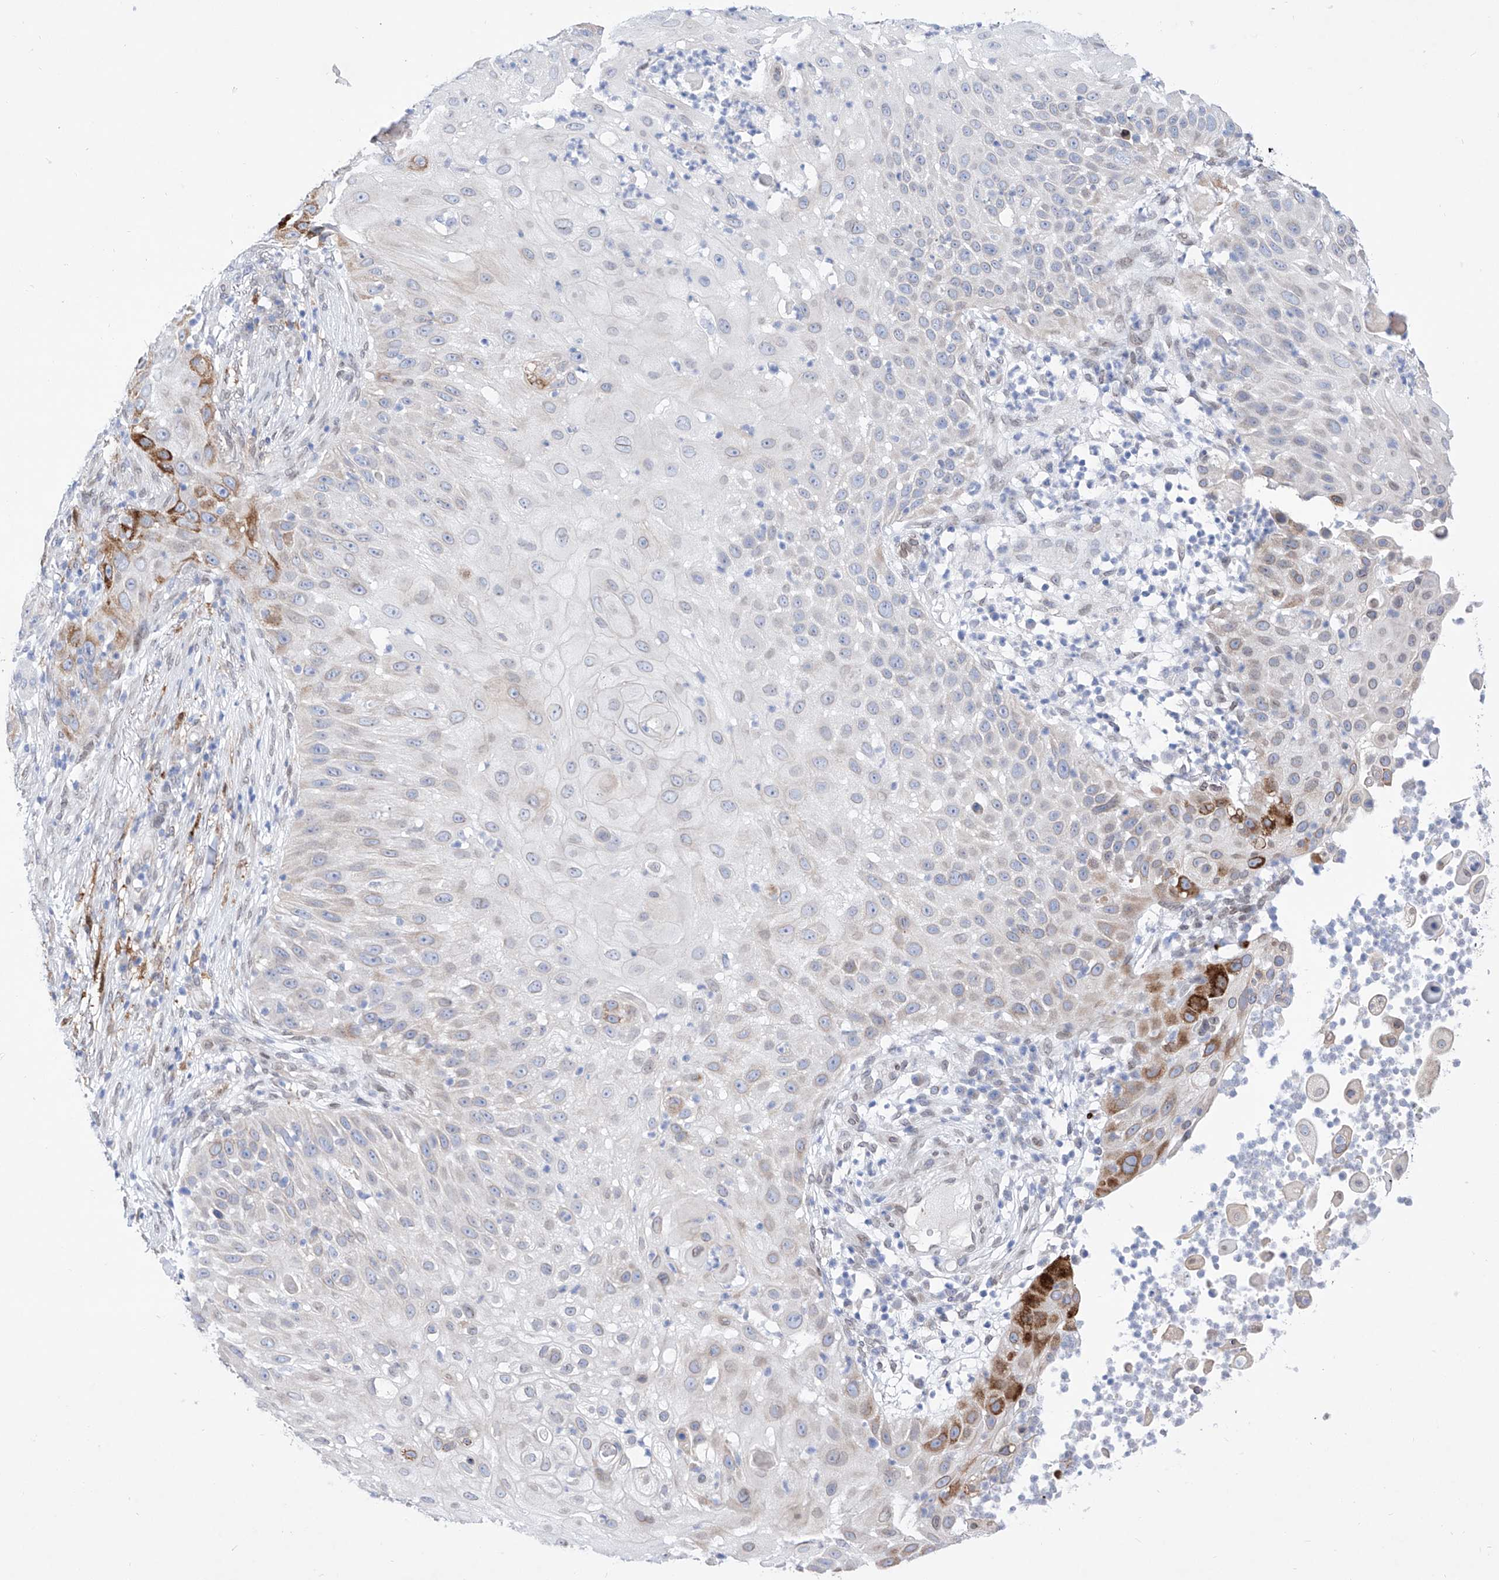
{"staining": {"intensity": "strong", "quantity": "<25%", "location": "cytoplasmic/membranous"}, "tissue": "skin cancer", "cell_type": "Tumor cells", "image_type": "cancer", "snomed": [{"axis": "morphology", "description": "Squamous cell carcinoma, NOS"}, {"axis": "topography", "description": "Skin"}], "caption": "Squamous cell carcinoma (skin) stained for a protein reveals strong cytoplasmic/membranous positivity in tumor cells. (Brightfield microscopy of DAB IHC at high magnification).", "gene": "LCLAT1", "patient": {"sex": "female", "age": 44}}